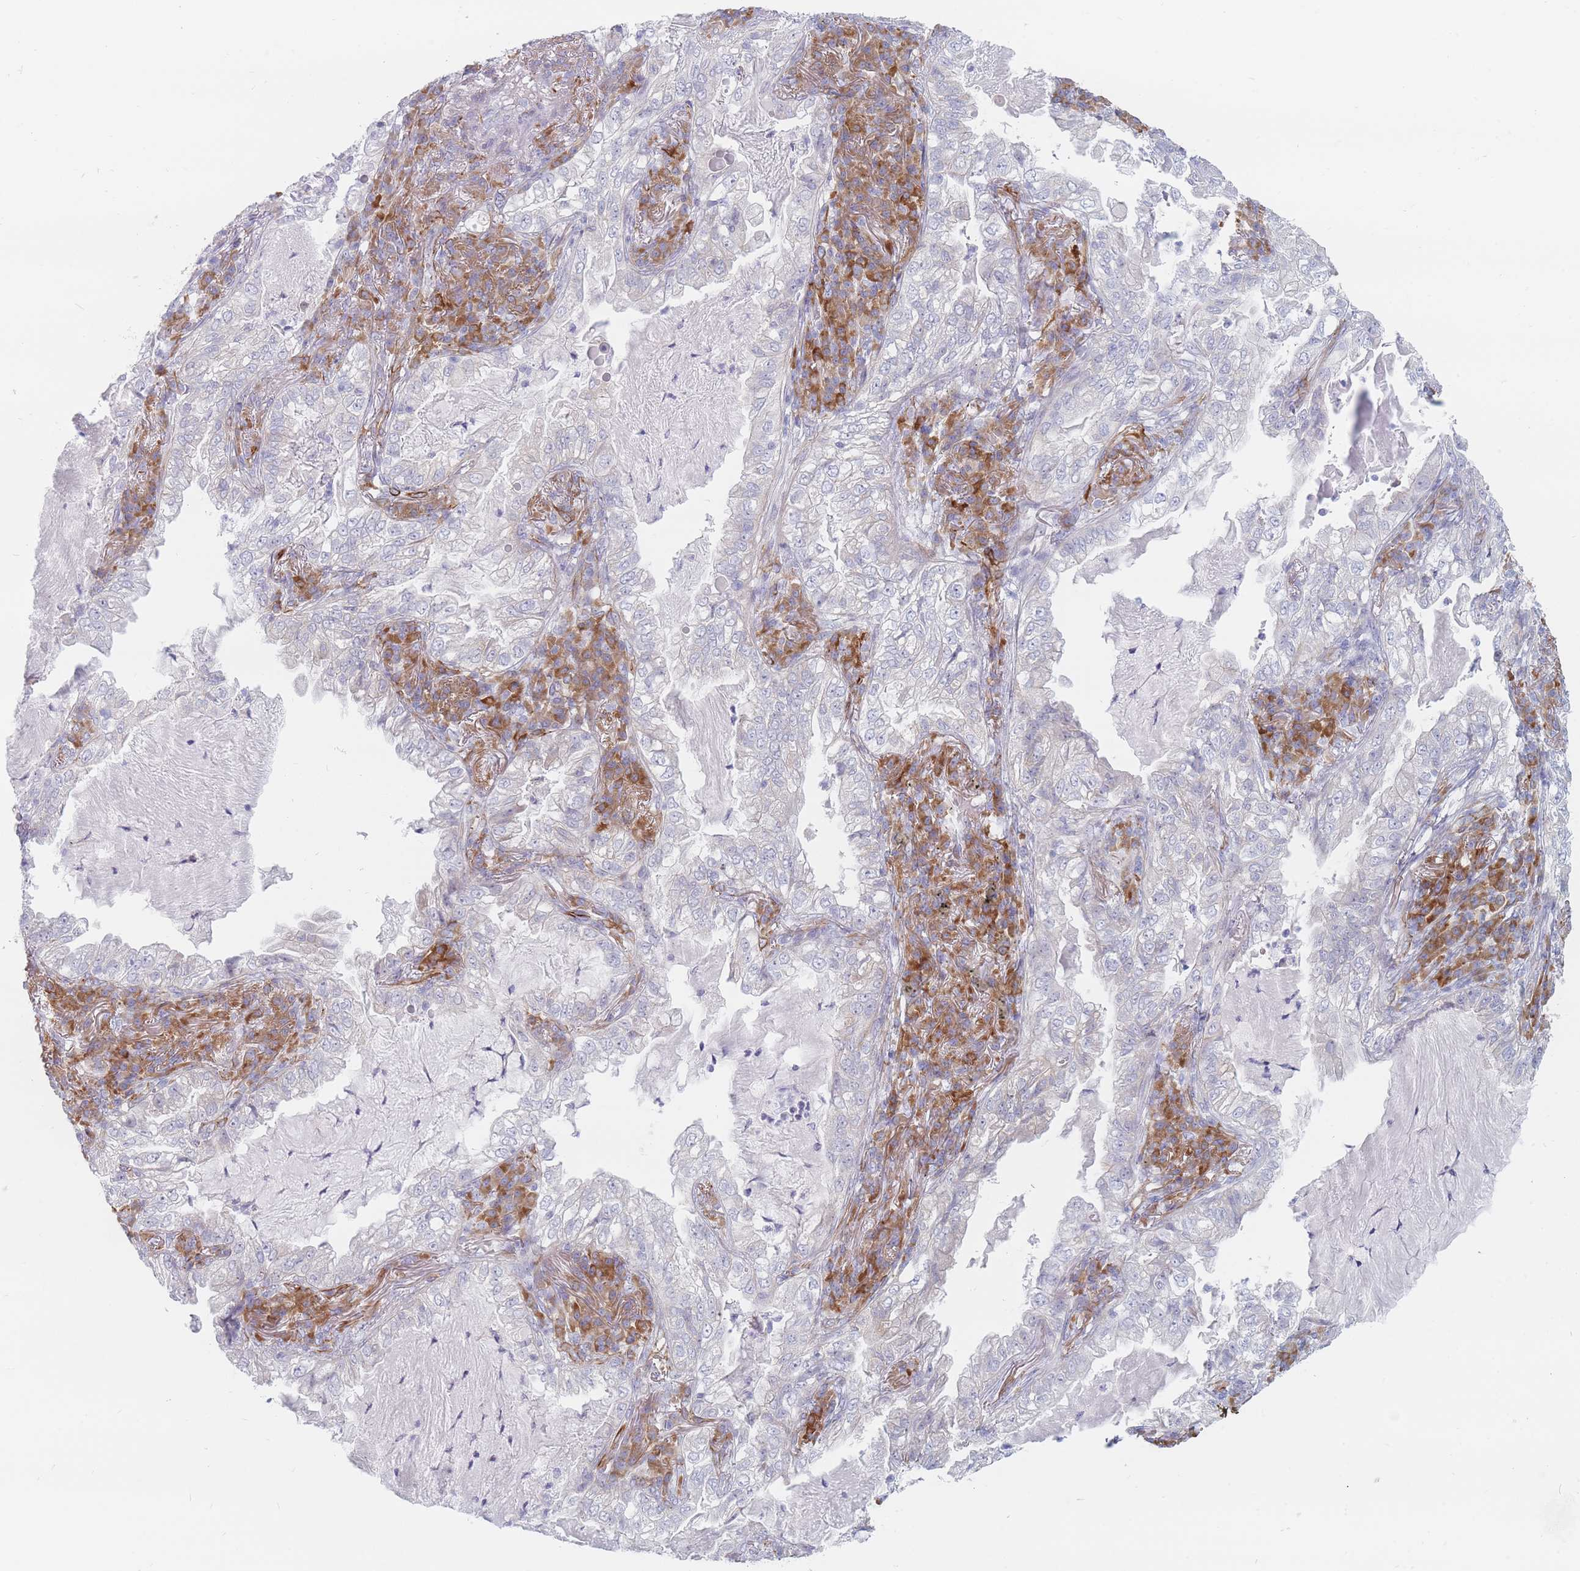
{"staining": {"intensity": "negative", "quantity": "none", "location": "none"}, "tissue": "lung cancer", "cell_type": "Tumor cells", "image_type": "cancer", "snomed": [{"axis": "morphology", "description": "Adenocarcinoma, NOS"}, {"axis": "topography", "description": "Lung"}], "caption": "This is an immunohistochemistry image of lung cancer. There is no positivity in tumor cells.", "gene": "ERBIN", "patient": {"sex": "female", "age": 73}}